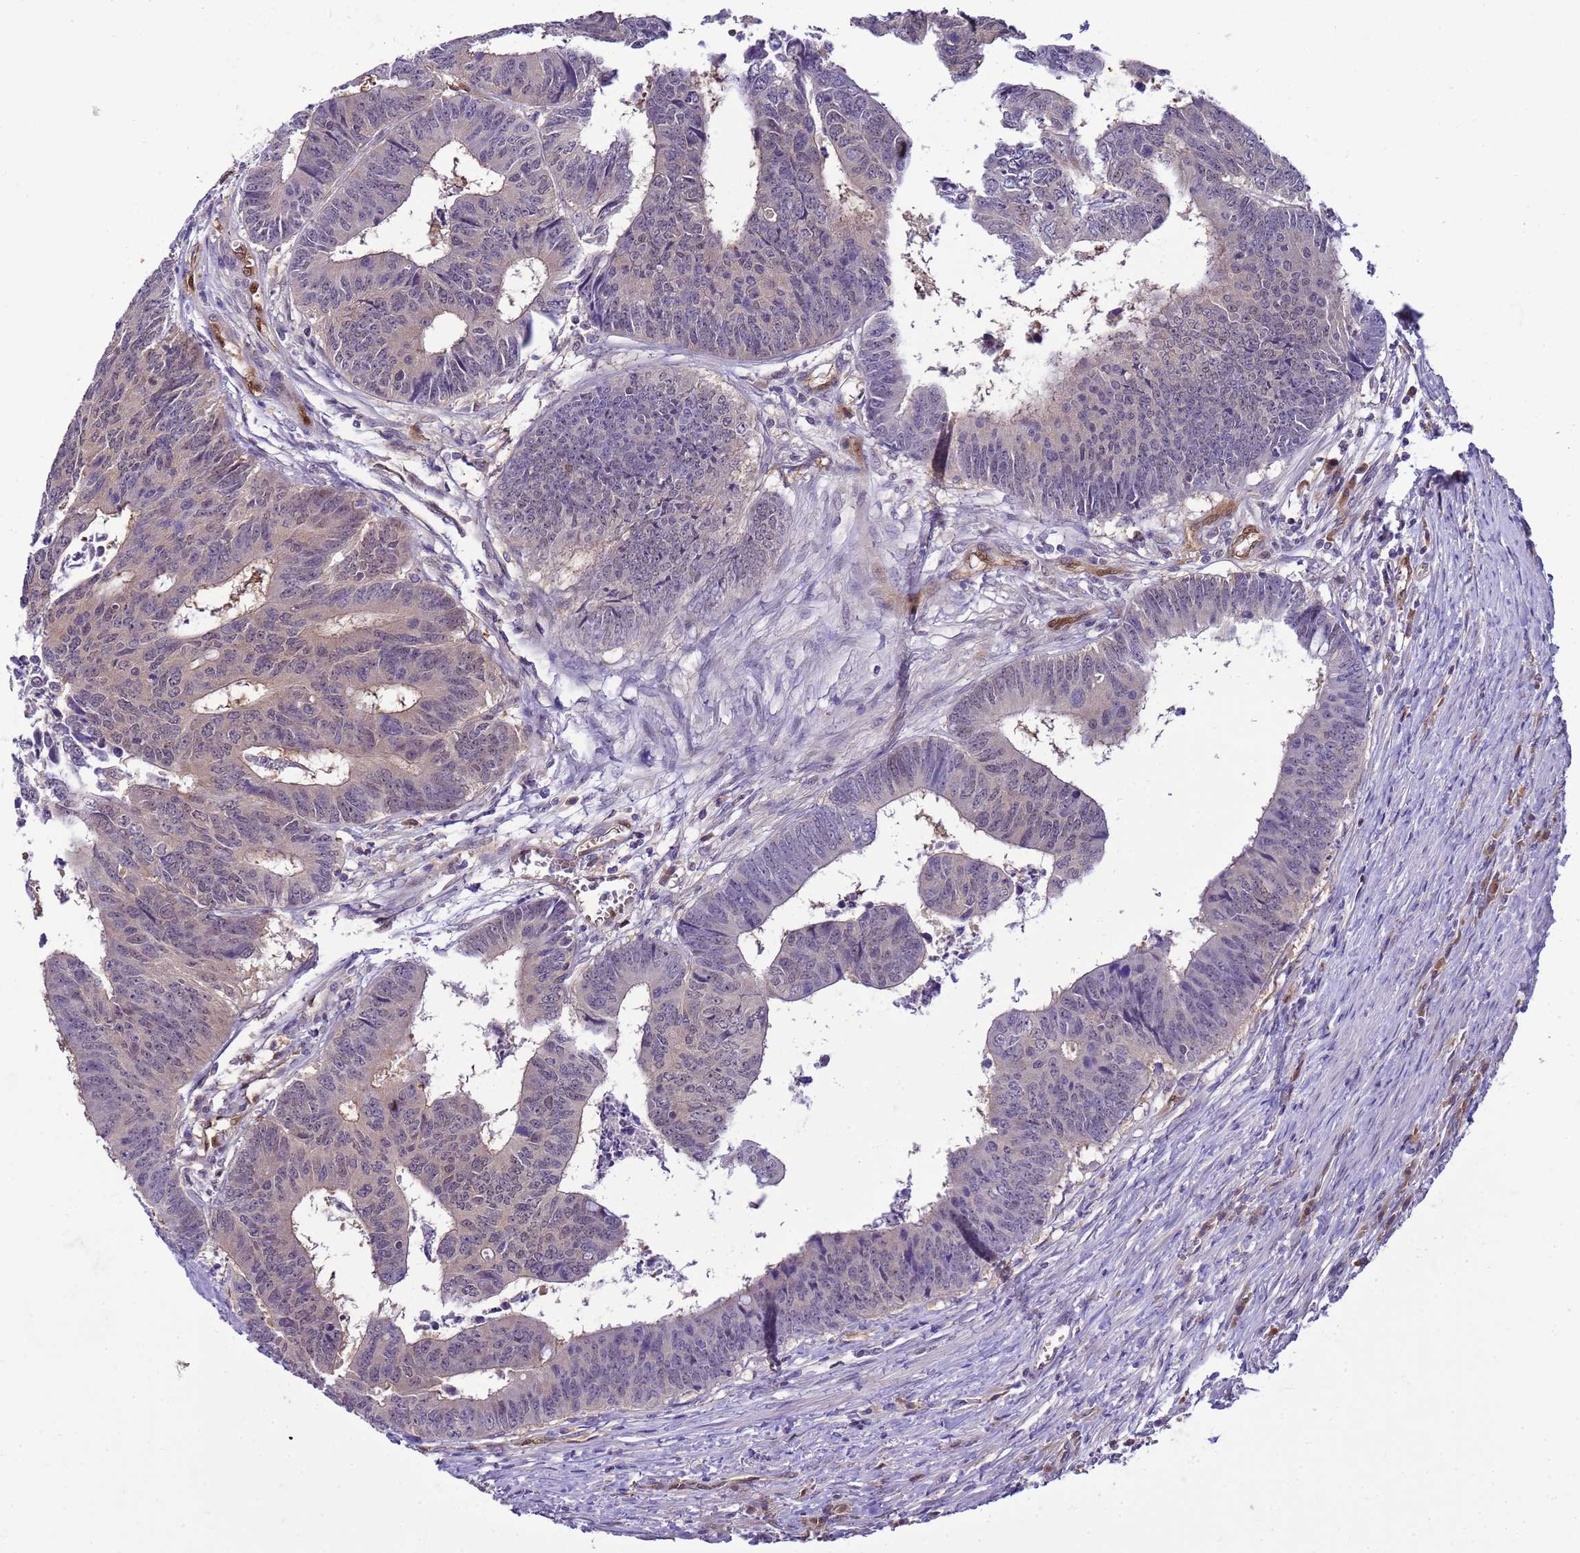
{"staining": {"intensity": "negative", "quantity": "none", "location": "none"}, "tissue": "colorectal cancer", "cell_type": "Tumor cells", "image_type": "cancer", "snomed": [{"axis": "morphology", "description": "Adenocarcinoma, NOS"}, {"axis": "topography", "description": "Rectum"}], "caption": "Immunohistochemistry (IHC) of human colorectal cancer displays no staining in tumor cells. (DAB (3,3'-diaminobenzidine) IHC, high magnification).", "gene": "DDI2", "patient": {"sex": "male", "age": 84}}